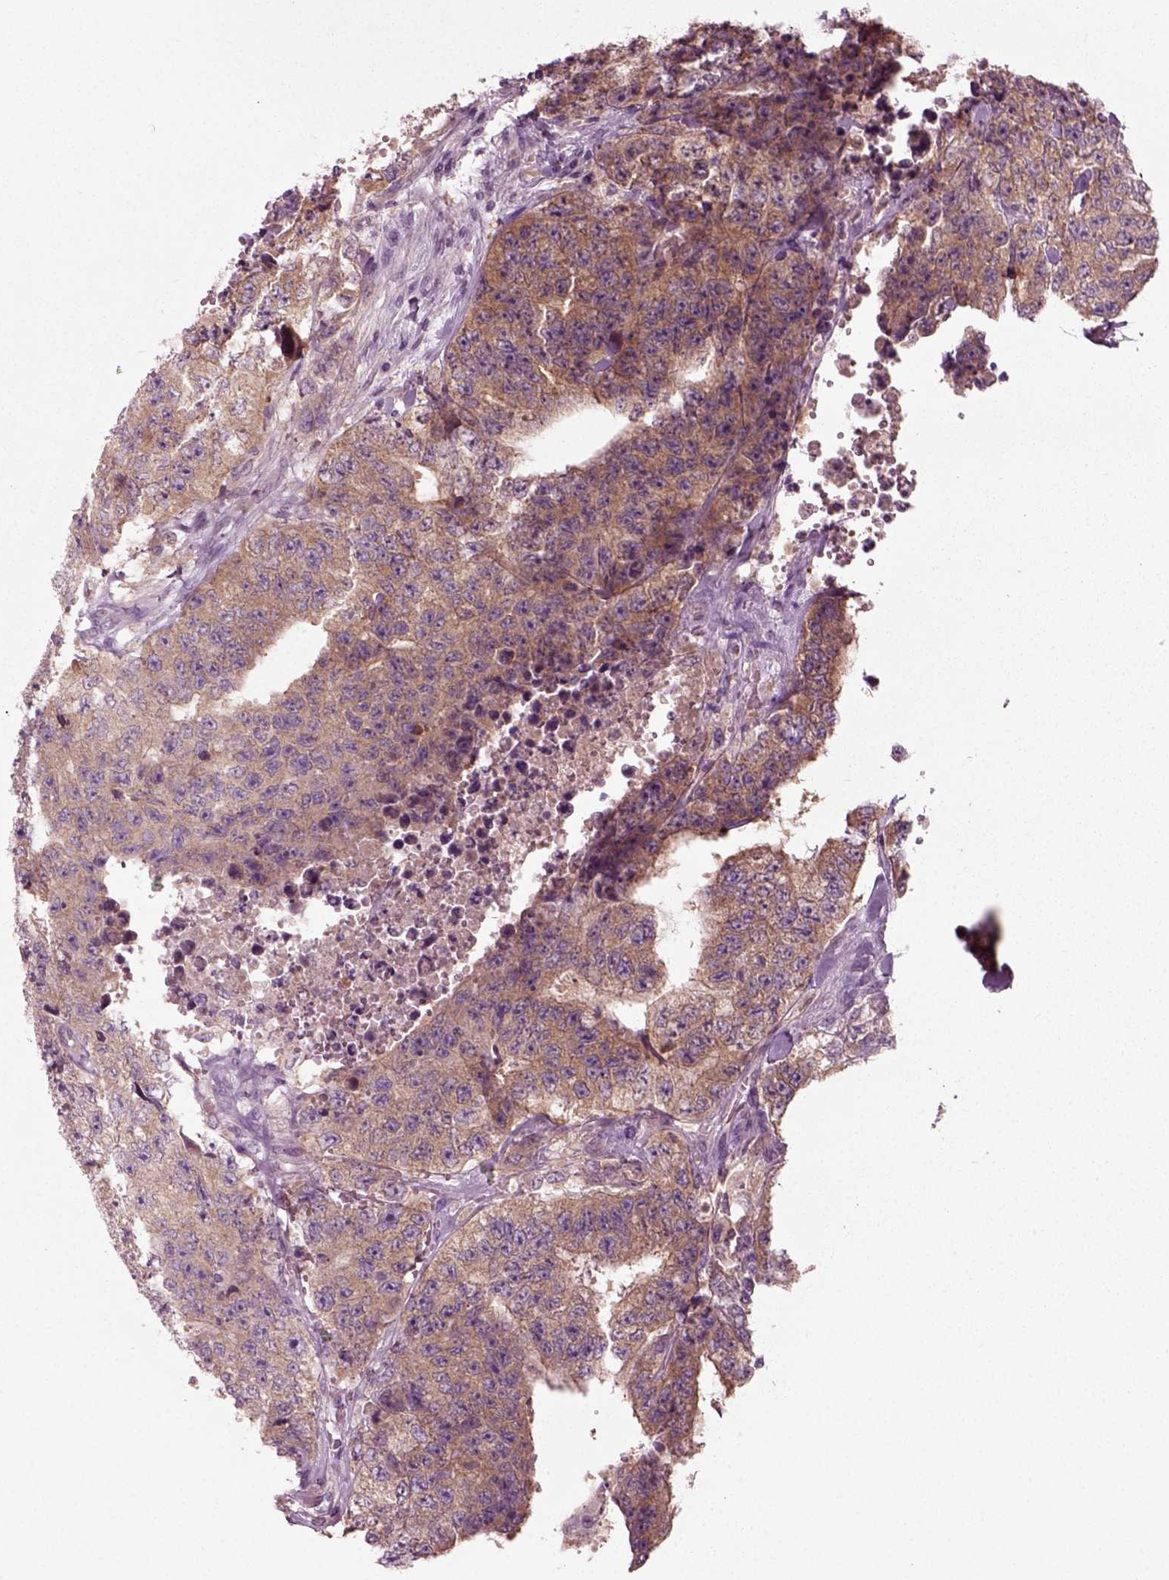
{"staining": {"intensity": "moderate", "quantity": ">75%", "location": "cytoplasmic/membranous"}, "tissue": "testis cancer", "cell_type": "Tumor cells", "image_type": "cancer", "snomed": [{"axis": "morphology", "description": "Carcinoma, Embryonal, NOS"}, {"axis": "topography", "description": "Testis"}], "caption": "Immunohistochemistry (DAB) staining of human testis embryonal carcinoma reveals moderate cytoplasmic/membranous protein expression in about >75% of tumor cells.", "gene": "RND2", "patient": {"sex": "male", "age": 24}}